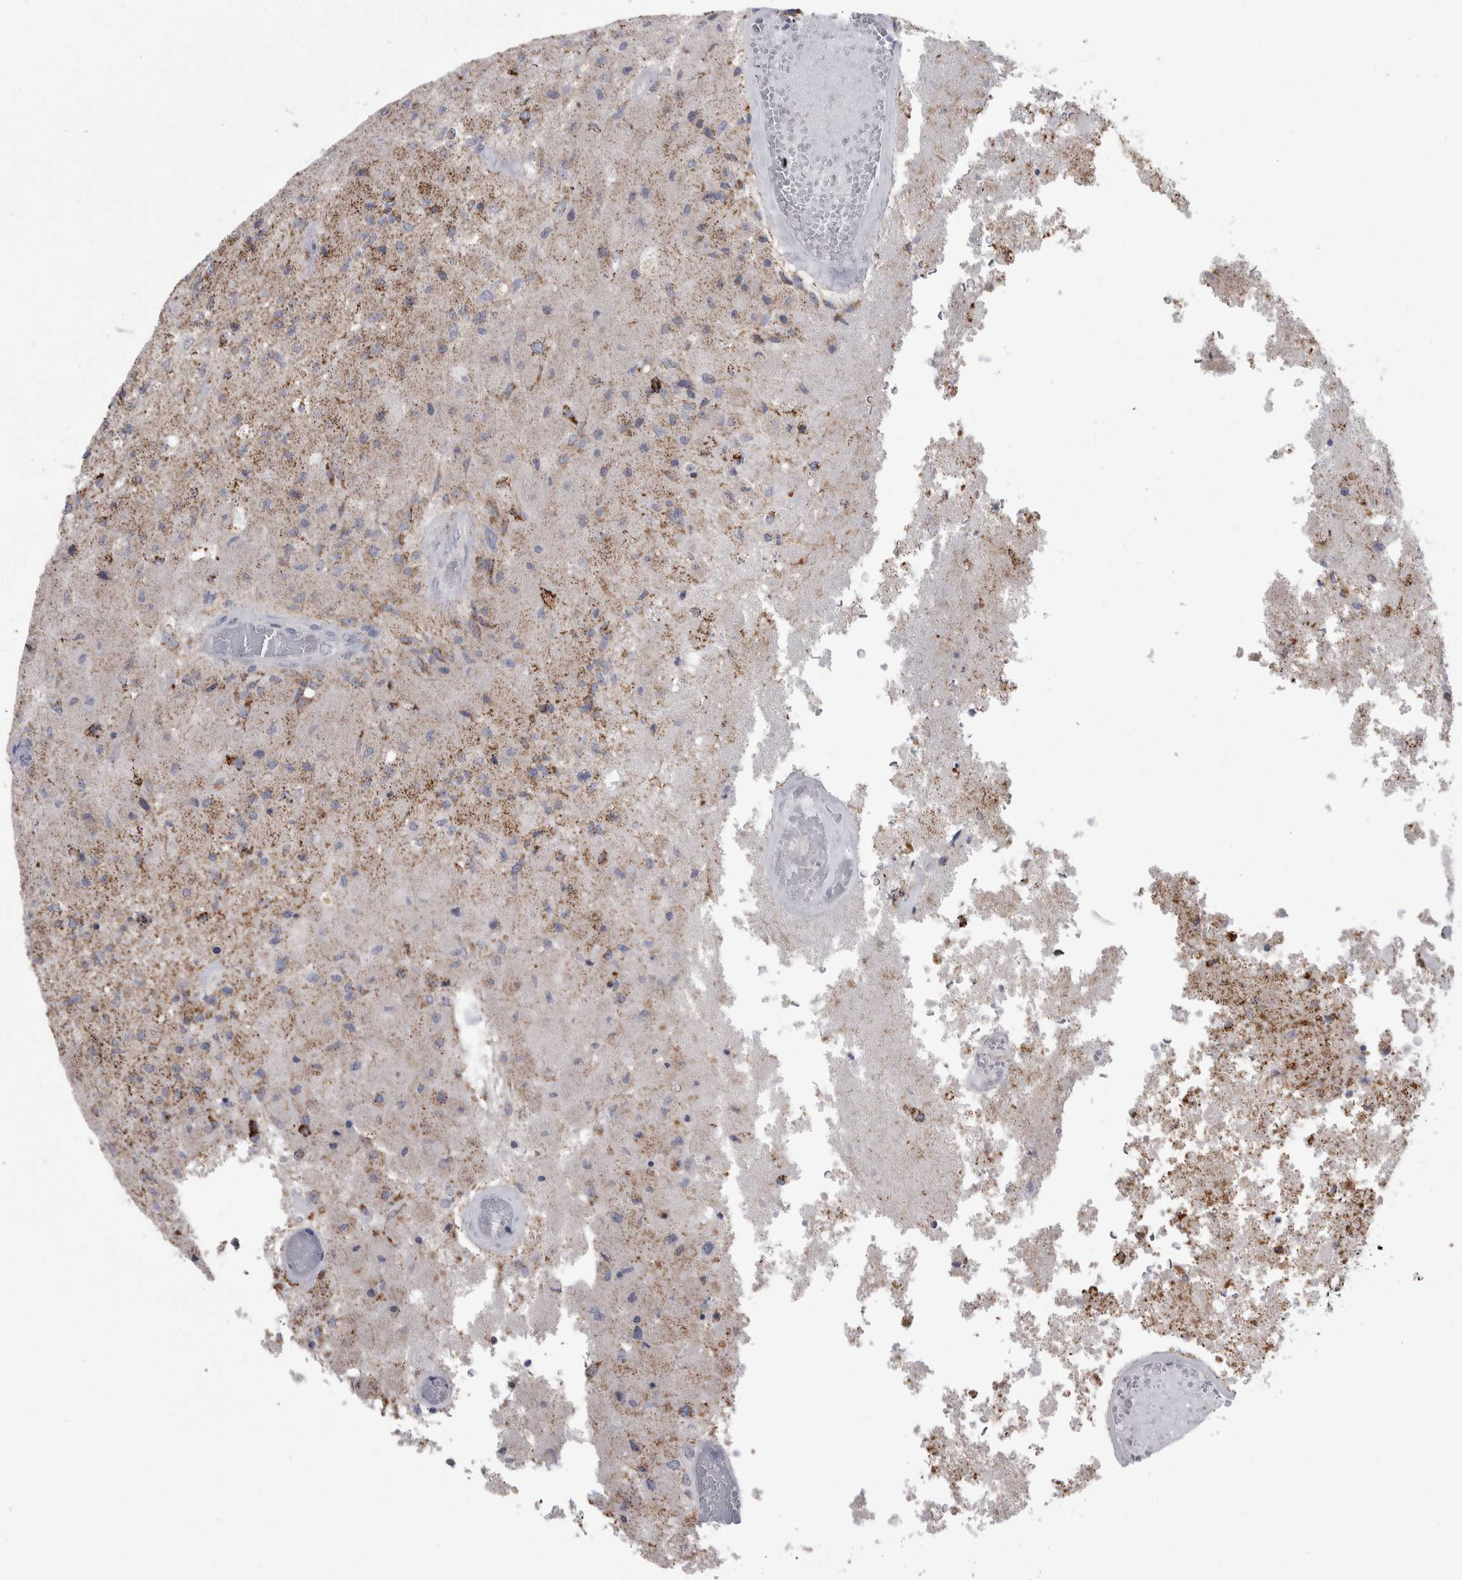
{"staining": {"intensity": "weak", "quantity": "25%-75%", "location": "cytoplasmic/membranous"}, "tissue": "glioma", "cell_type": "Tumor cells", "image_type": "cancer", "snomed": [{"axis": "morphology", "description": "Normal tissue, NOS"}, {"axis": "morphology", "description": "Glioma, malignant, High grade"}, {"axis": "topography", "description": "Cerebral cortex"}], "caption": "IHC of glioma reveals low levels of weak cytoplasmic/membranous staining in about 25%-75% of tumor cells.", "gene": "GATM", "patient": {"sex": "male", "age": 77}}